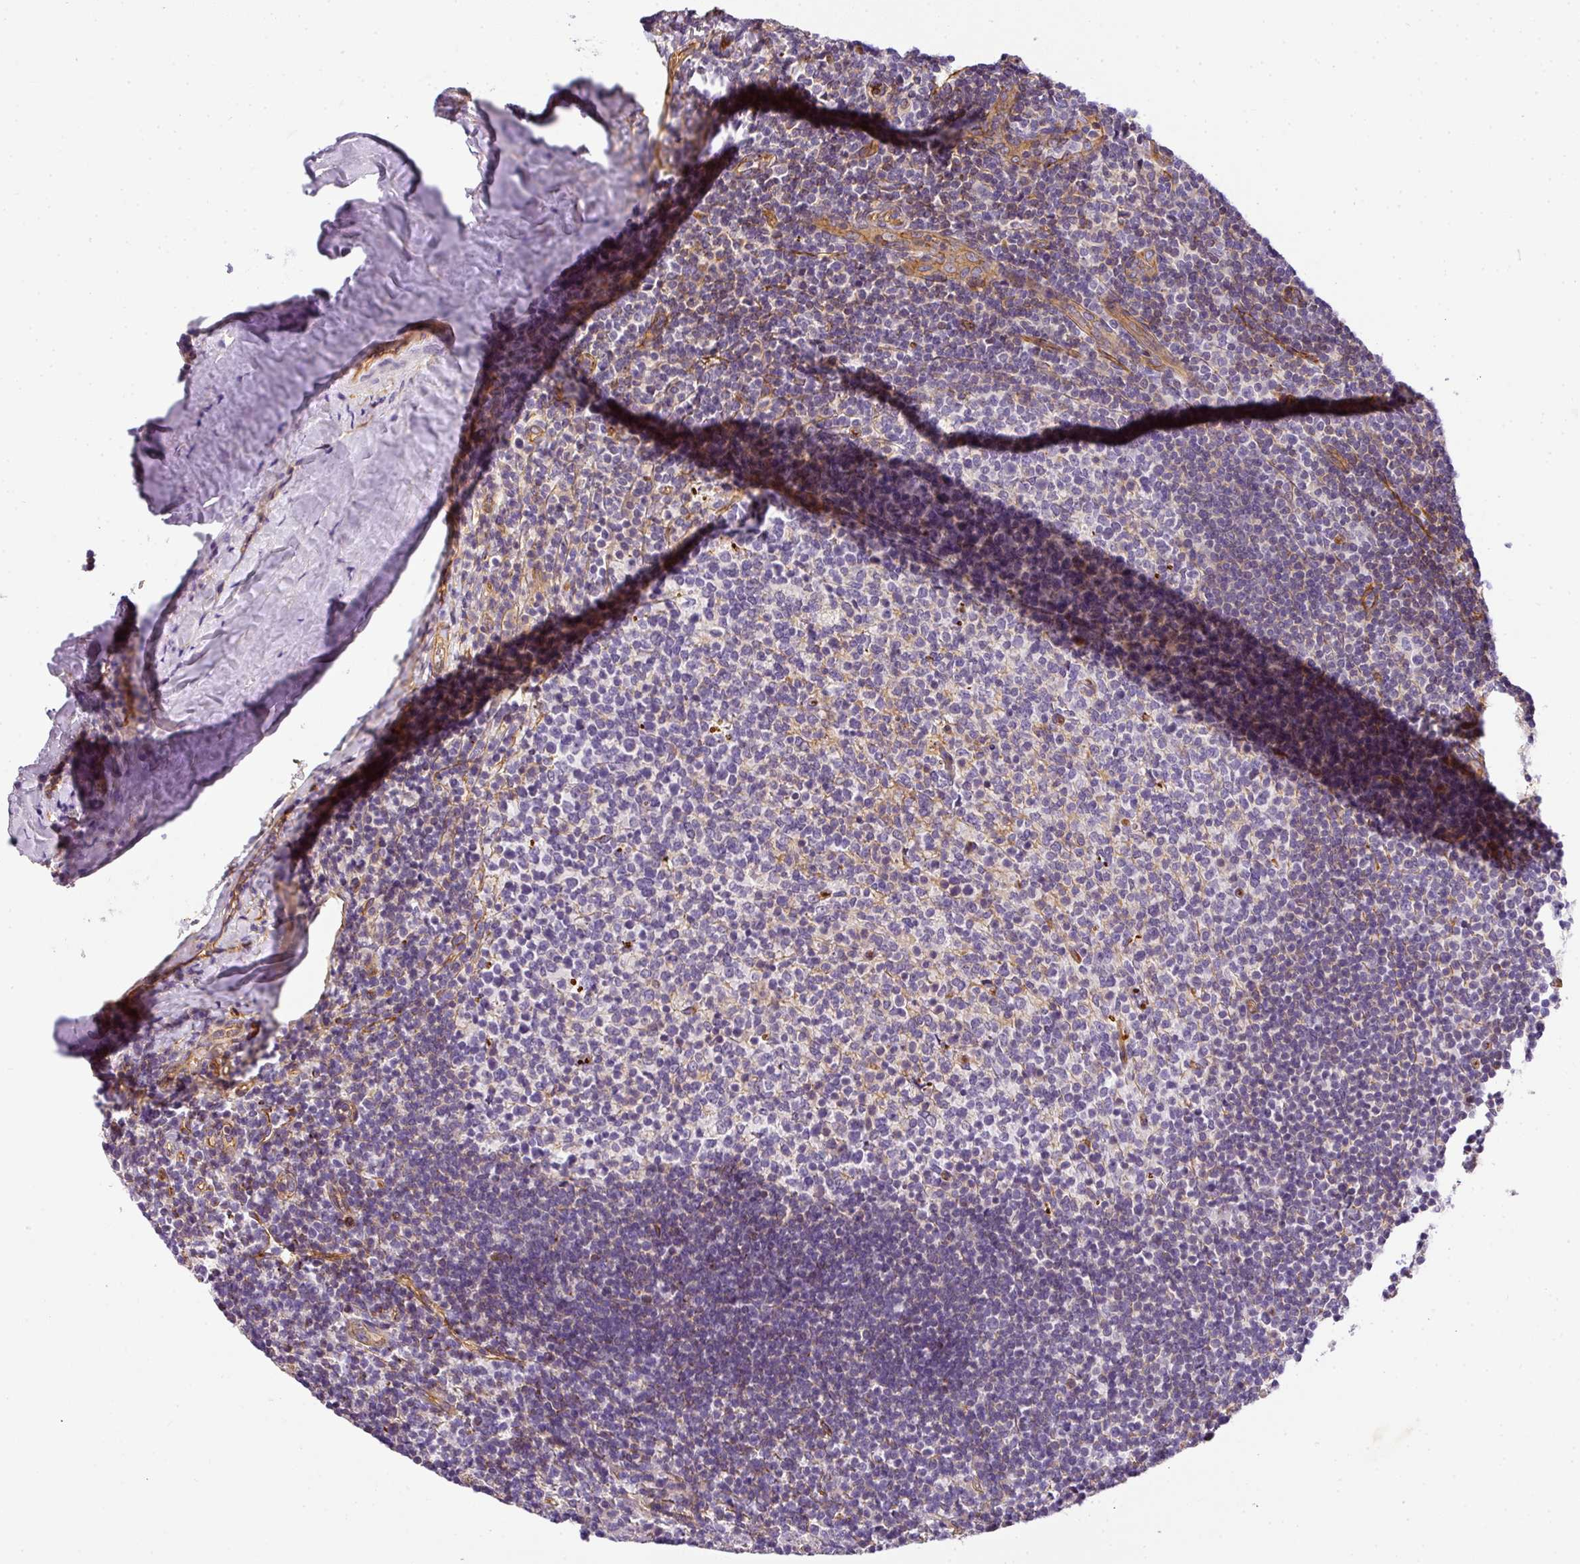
{"staining": {"intensity": "negative", "quantity": "none", "location": "none"}, "tissue": "tonsil", "cell_type": "Germinal center cells", "image_type": "normal", "snomed": [{"axis": "morphology", "description": "Normal tissue, NOS"}, {"axis": "topography", "description": "Tonsil"}], "caption": "Protein analysis of unremarkable tonsil demonstrates no significant positivity in germinal center cells.", "gene": "OR11H4", "patient": {"sex": "female", "age": 10}}